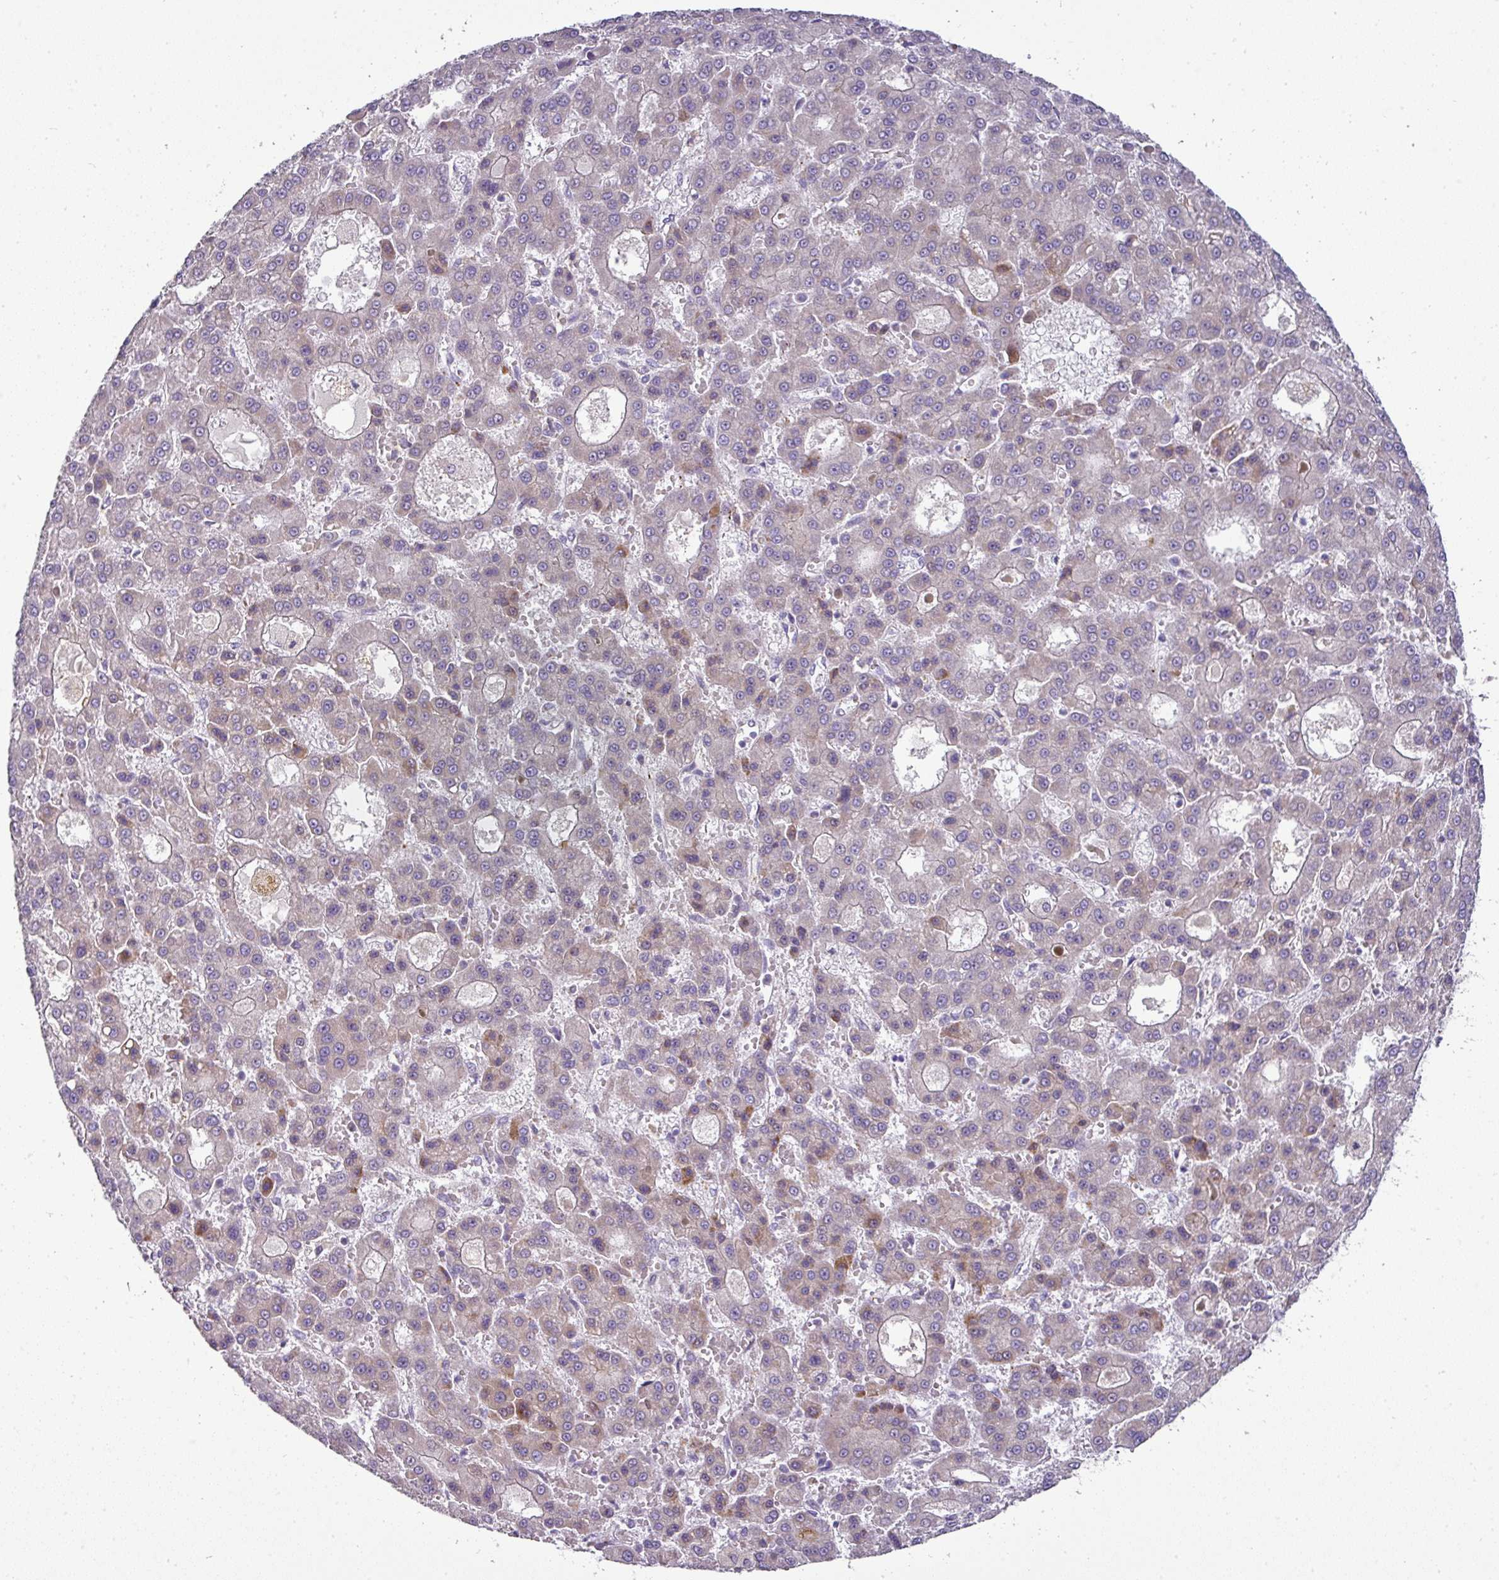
{"staining": {"intensity": "moderate", "quantity": "<25%", "location": "cytoplasmic/membranous"}, "tissue": "liver cancer", "cell_type": "Tumor cells", "image_type": "cancer", "snomed": [{"axis": "morphology", "description": "Carcinoma, Hepatocellular, NOS"}, {"axis": "topography", "description": "Liver"}], "caption": "Human hepatocellular carcinoma (liver) stained with a protein marker shows moderate staining in tumor cells.", "gene": "ATP6V1F", "patient": {"sex": "male", "age": 70}}